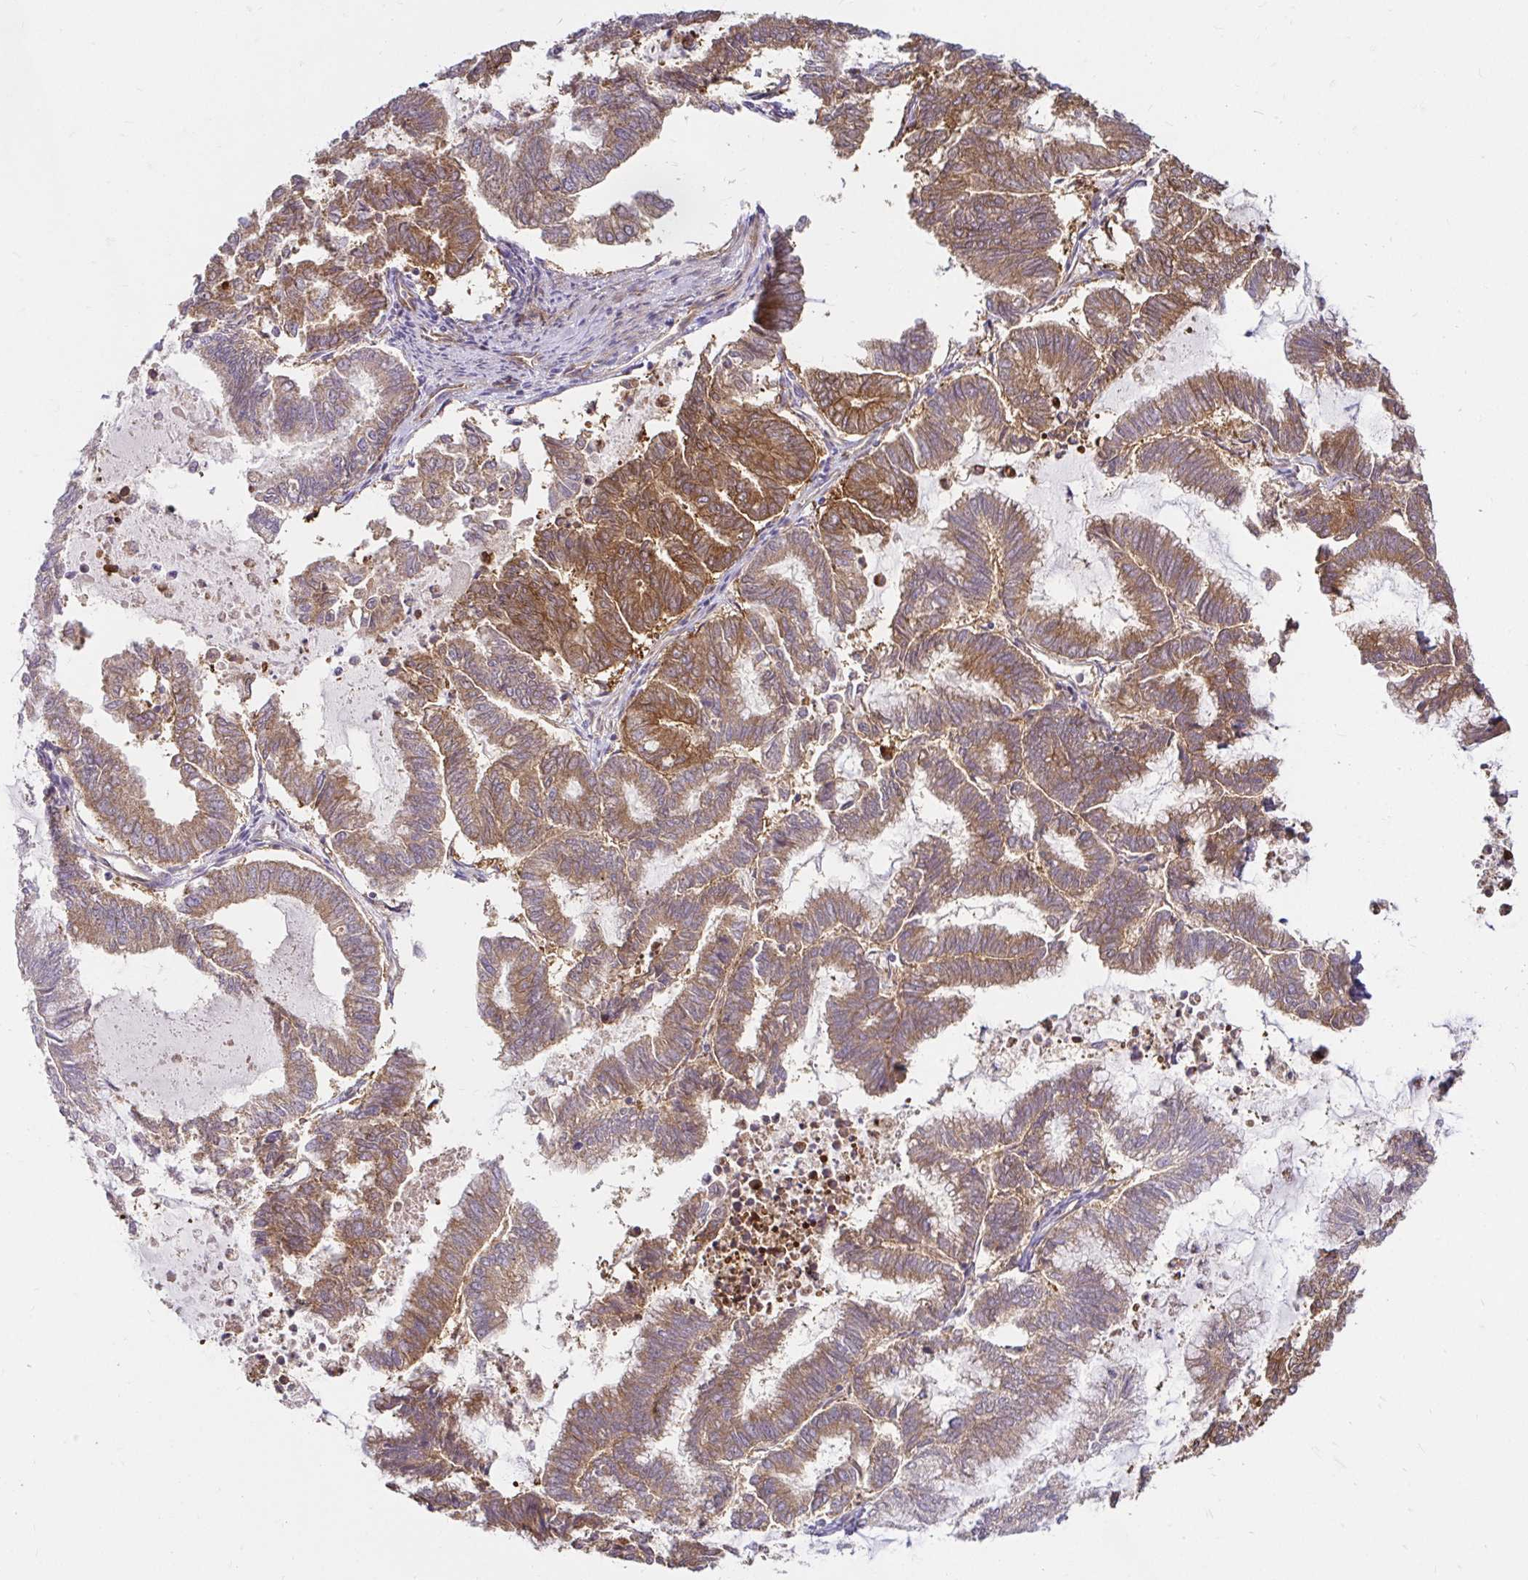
{"staining": {"intensity": "moderate", "quantity": "25%-75%", "location": "cytoplasmic/membranous"}, "tissue": "endometrial cancer", "cell_type": "Tumor cells", "image_type": "cancer", "snomed": [{"axis": "morphology", "description": "Adenocarcinoma, NOS"}, {"axis": "topography", "description": "Endometrium"}], "caption": "Endometrial cancer (adenocarcinoma) stained with immunohistochemistry exhibits moderate cytoplasmic/membranous expression in about 25%-75% of tumor cells.", "gene": "ITGA2", "patient": {"sex": "female", "age": 79}}